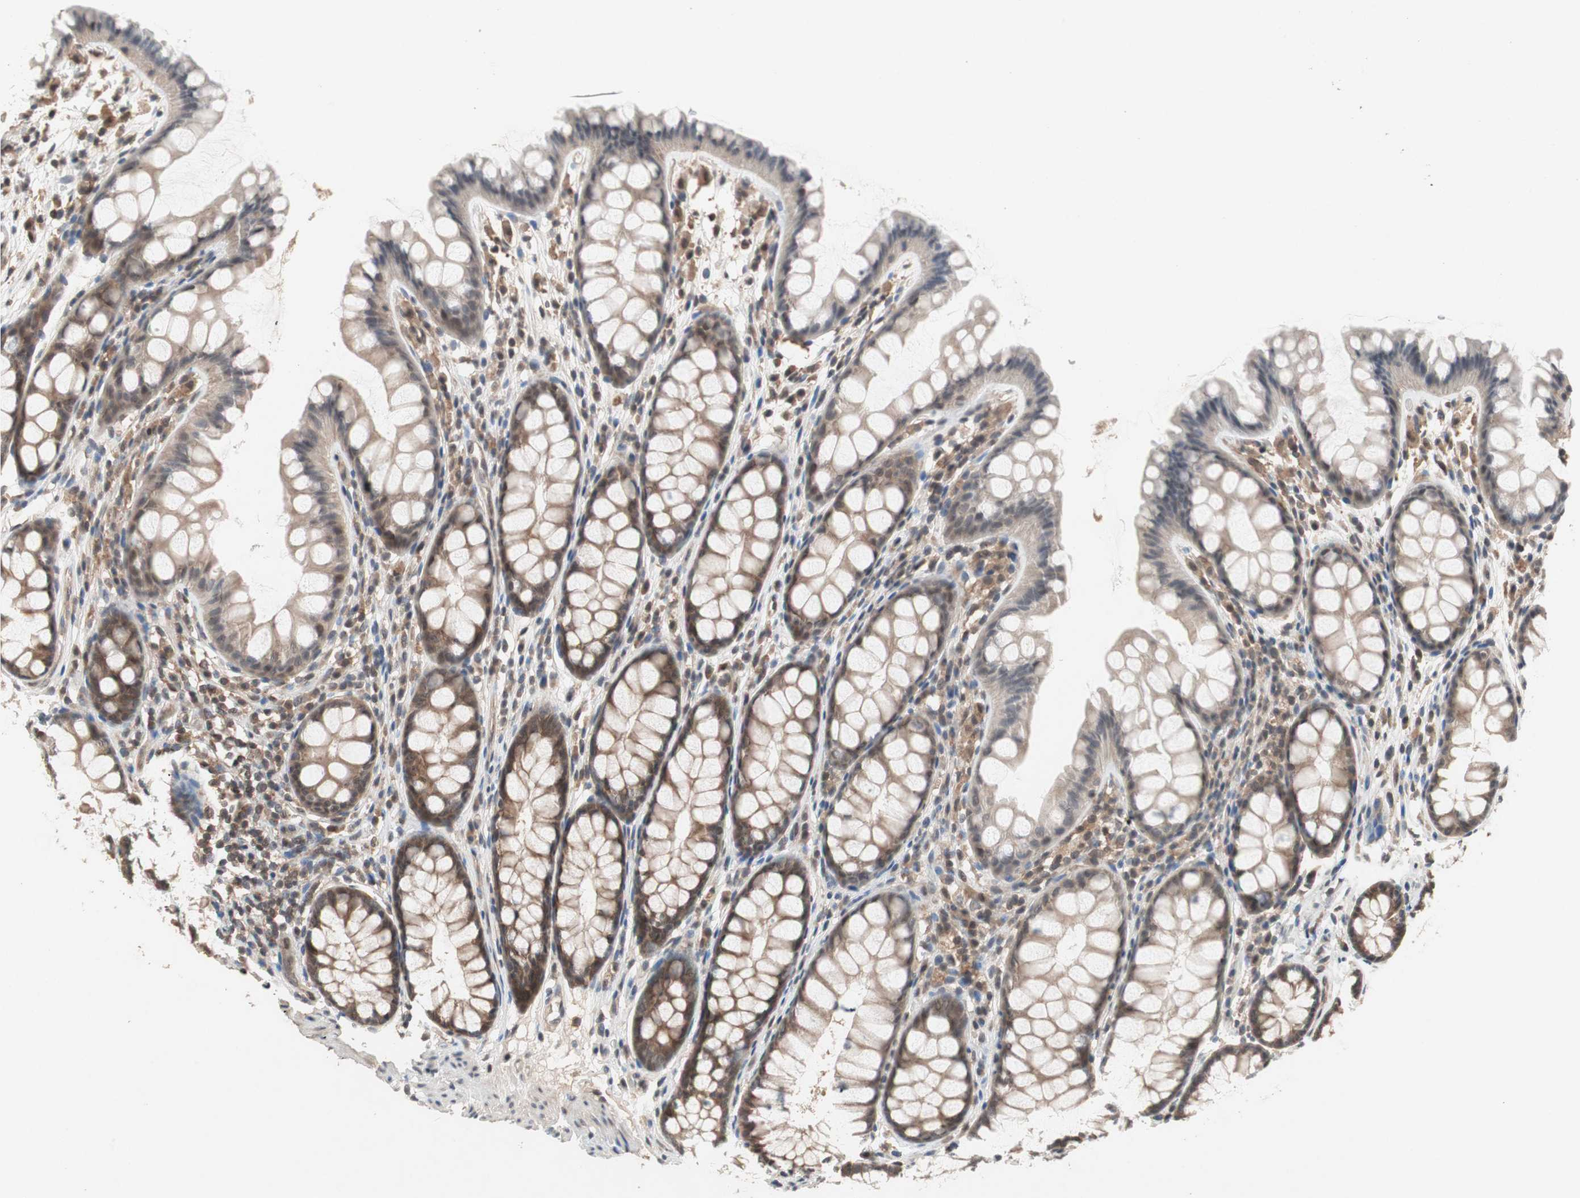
{"staining": {"intensity": "weak", "quantity": ">75%", "location": "cytoplasmic/membranous"}, "tissue": "colon", "cell_type": "Endothelial cells", "image_type": "normal", "snomed": [{"axis": "morphology", "description": "Normal tissue, NOS"}, {"axis": "topography", "description": "Colon"}], "caption": "Colon stained with DAB immunohistochemistry exhibits low levels of weak cytoplasmic/membranous positivity in about >75% of endothelial cells.", "gene": "GART", "patient": {"sex": "female", "age": 55}}